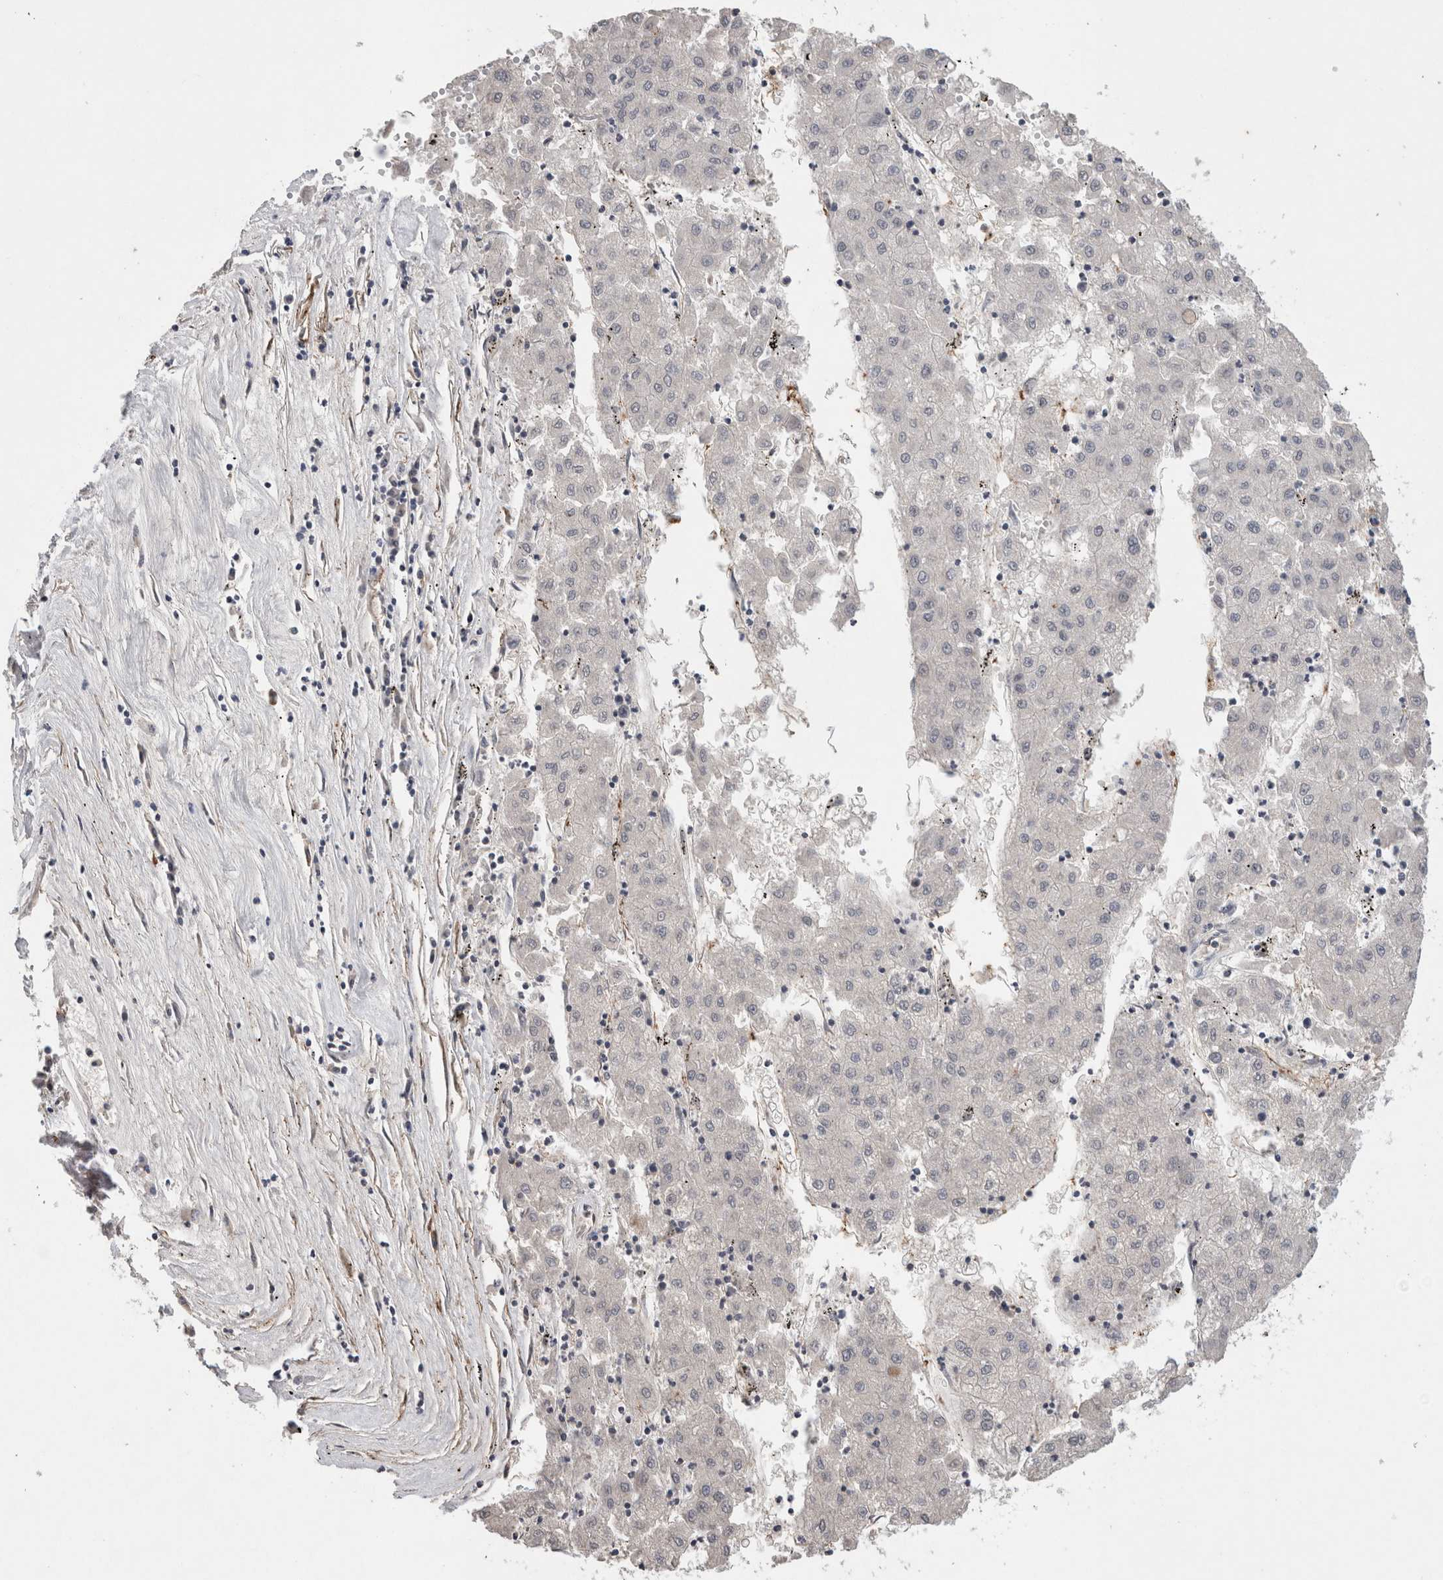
{"staining": {"intensity": "negative", "quantity": "none", "location": "none"}, "tissue": "liver cancer", "cell_type": "Tumor cells", "image_type": "cancer", "snomed": [{"axis": "morphology", "description": "Carcinoma, Hepatocellular, NOS"}, {"axis": "topography", "description": "Liver"}], "caption": "Photomicrograph shows no significant protein staining in tumor cells of hepatocellular carcinoma (liver).", "gene": "CDH13", "patient": {"sex": "male", "age": 72}}